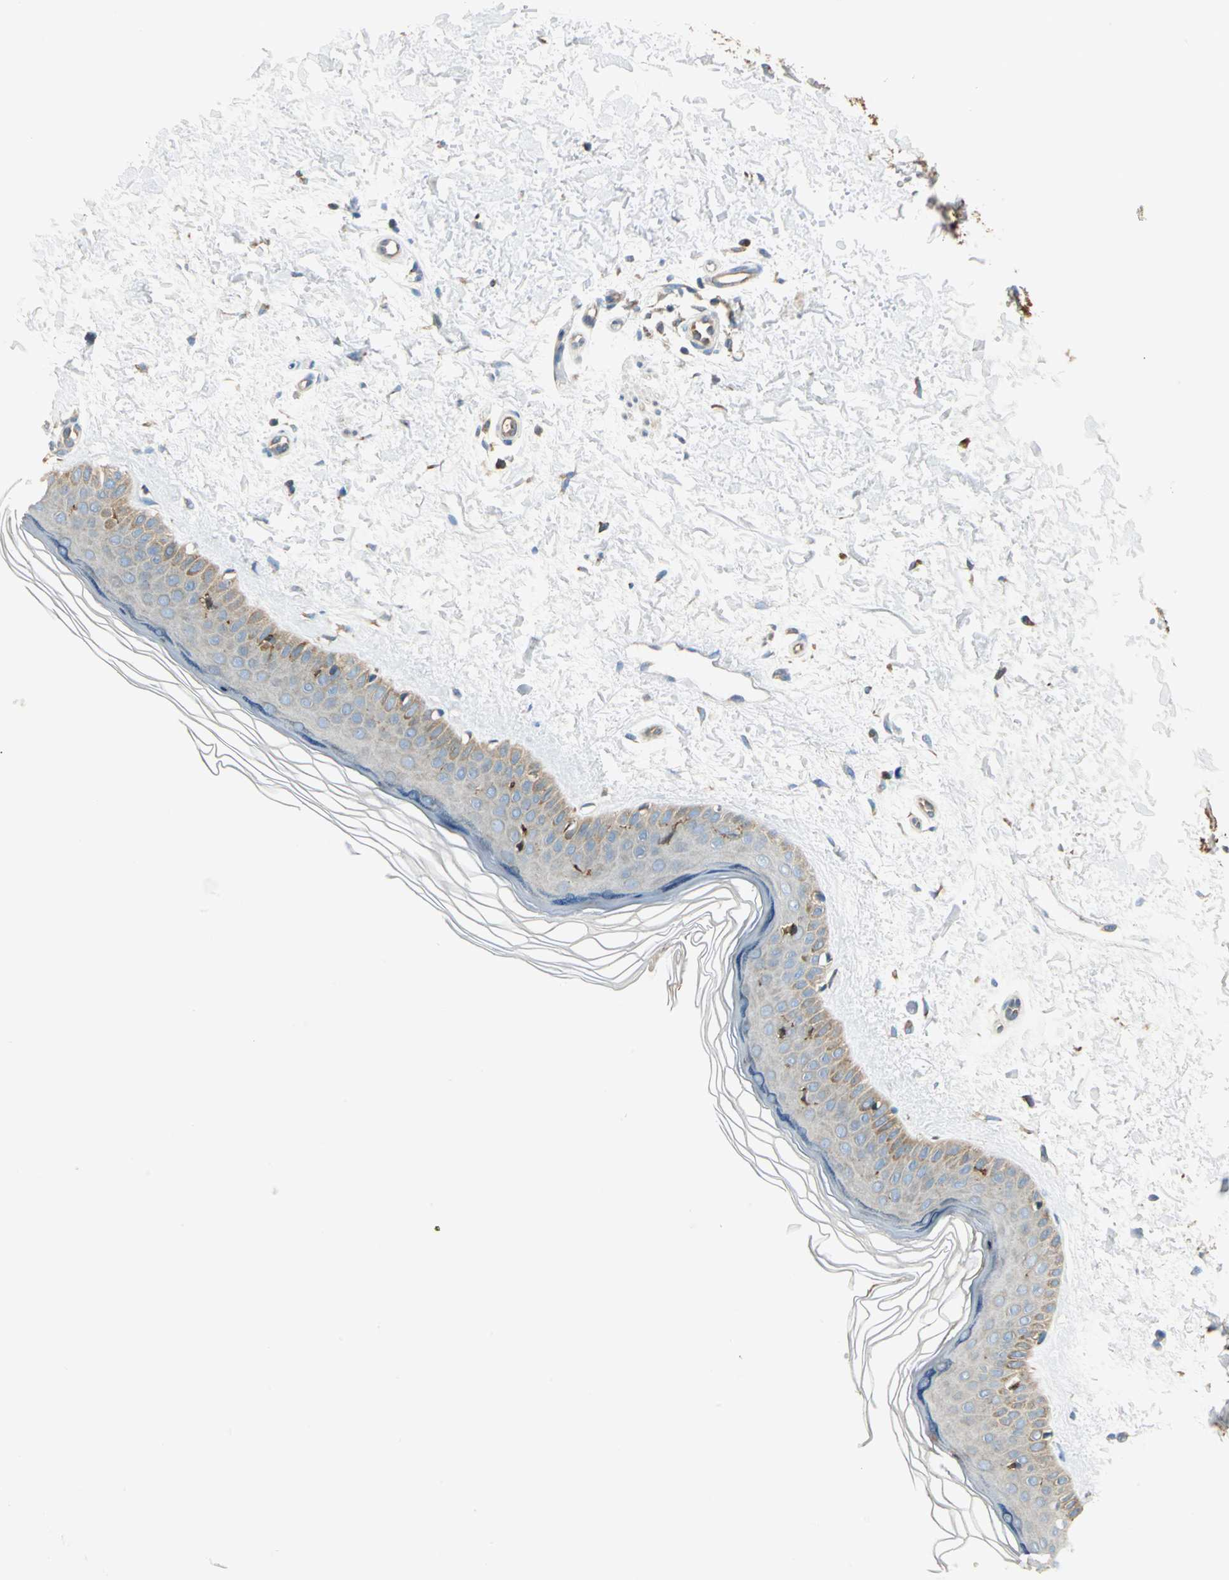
{"staining": {"intensity": "negative", "quantity": "none", "location": "none"}, "tissue": "skin", "cell_type": "Fibroblasts", "image_type": "normal", "snomed": [{"axis": "morphology", "description": "Normal tissue, NOS"}, {"axis": "topography", "description": "Skin"}], "caption": "Immunohistochemical staining of normal human skin demonstrates no significant expression in fibroblasts.", "gene": "PDIA4", "patient": {"sex": "female", "age": 19}}